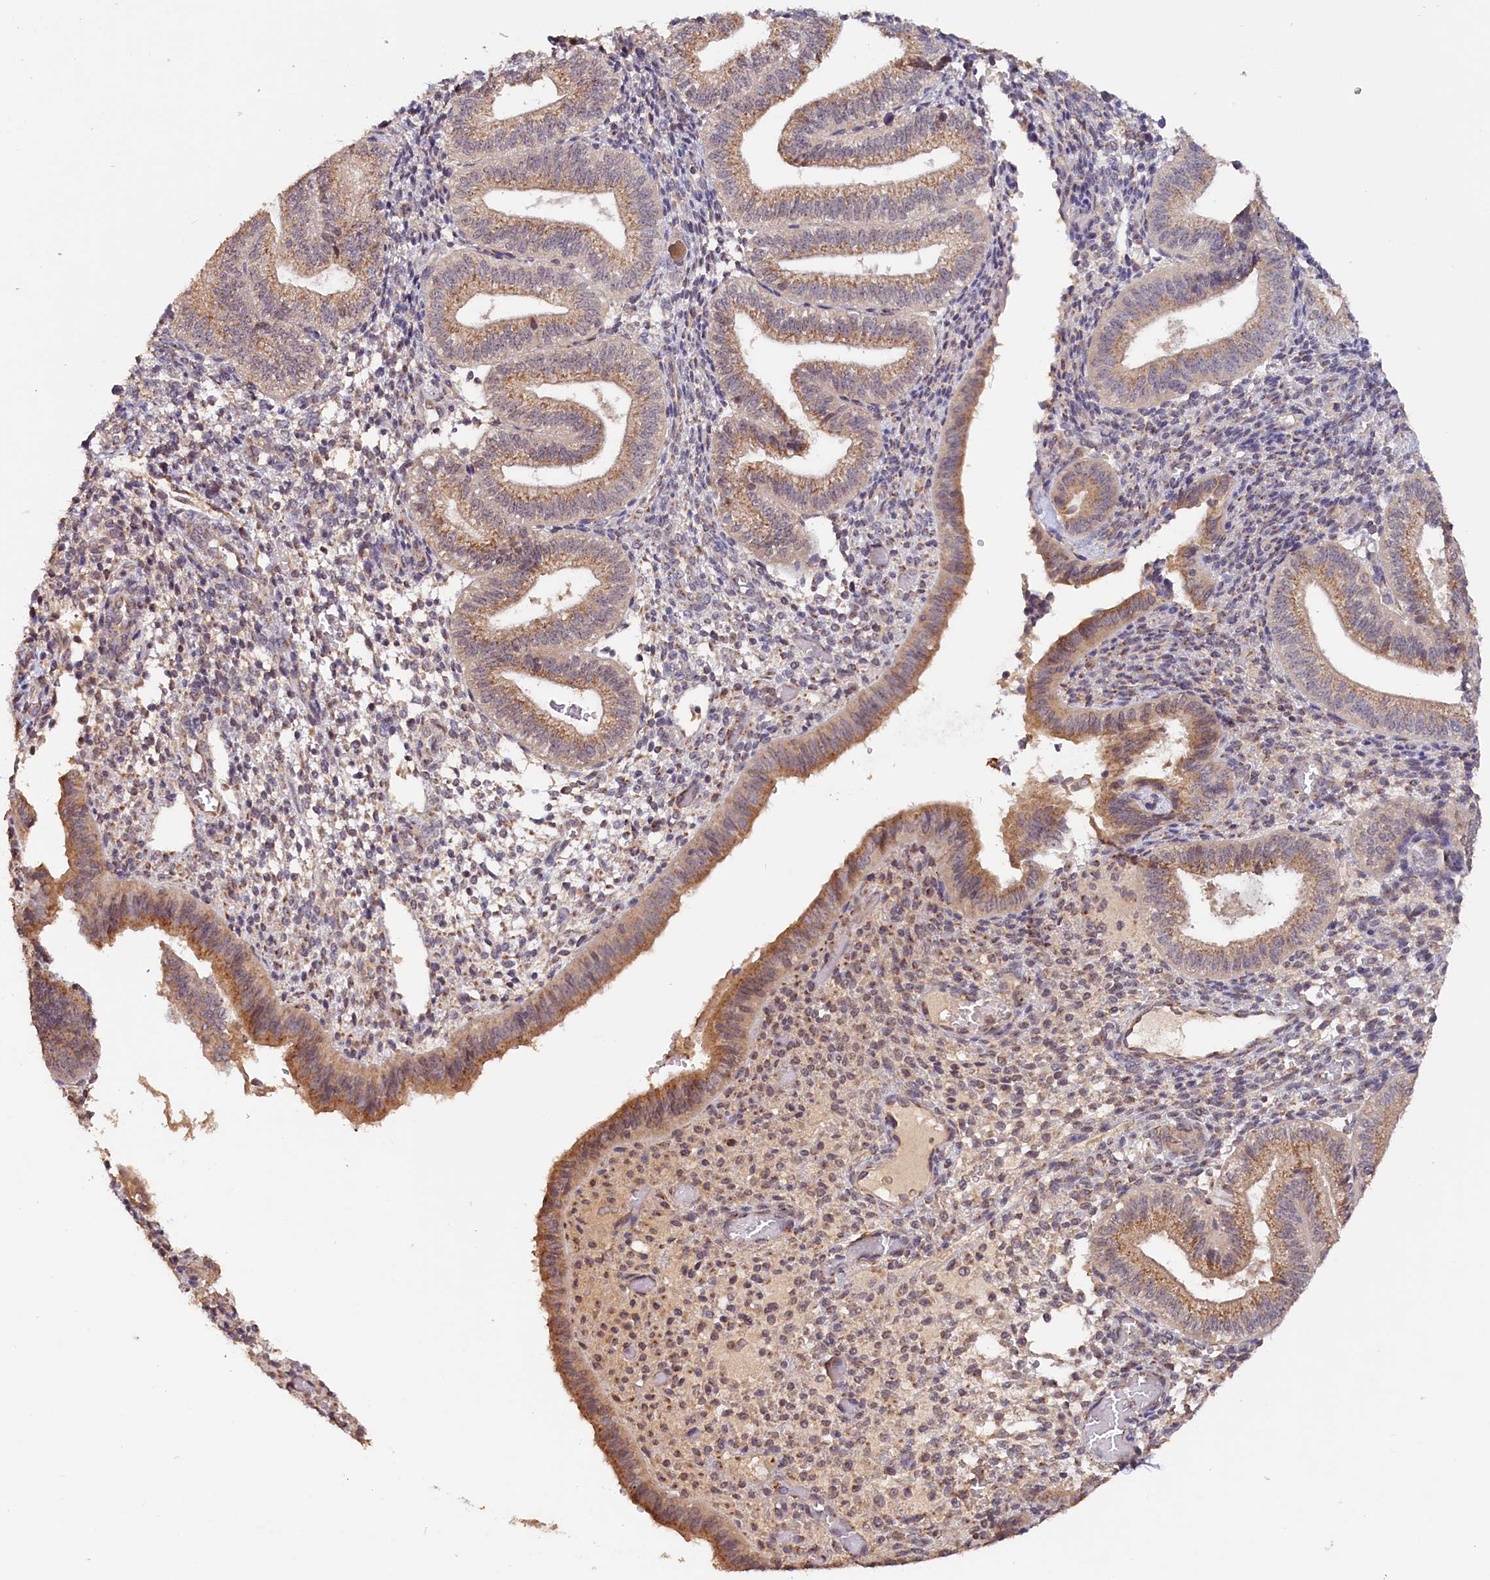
{"staining": {"intensity": "moderate", "quantity": "<25%", "location": "cytoplasmic/membranous"}, "tissue": "endometrium", "cell_type": "Cells in endometrial stroma", "image_type": "normal", "snomed": [{"axis": "morphology", "description": "Normal tissue, NOS"}, {"axis": "topography", "description": "Endometrium"}], "caption": "Immunohistochemistry staining of unremarkable endometrium, which shows low levels of moderate cytoplasmic/membranous positivity in approximately <25% of cells in endometrial stroma indicating moderate cytoplasmic/membranous protein positivity. The staining was performed using DAB (3,3'-diaminobenzidine) (brown) for protein detection and nuclei were counterstained in hematoxylin (blue).", "gene": "TANGO6", "patient": {"sex": "female", "age": 34}}